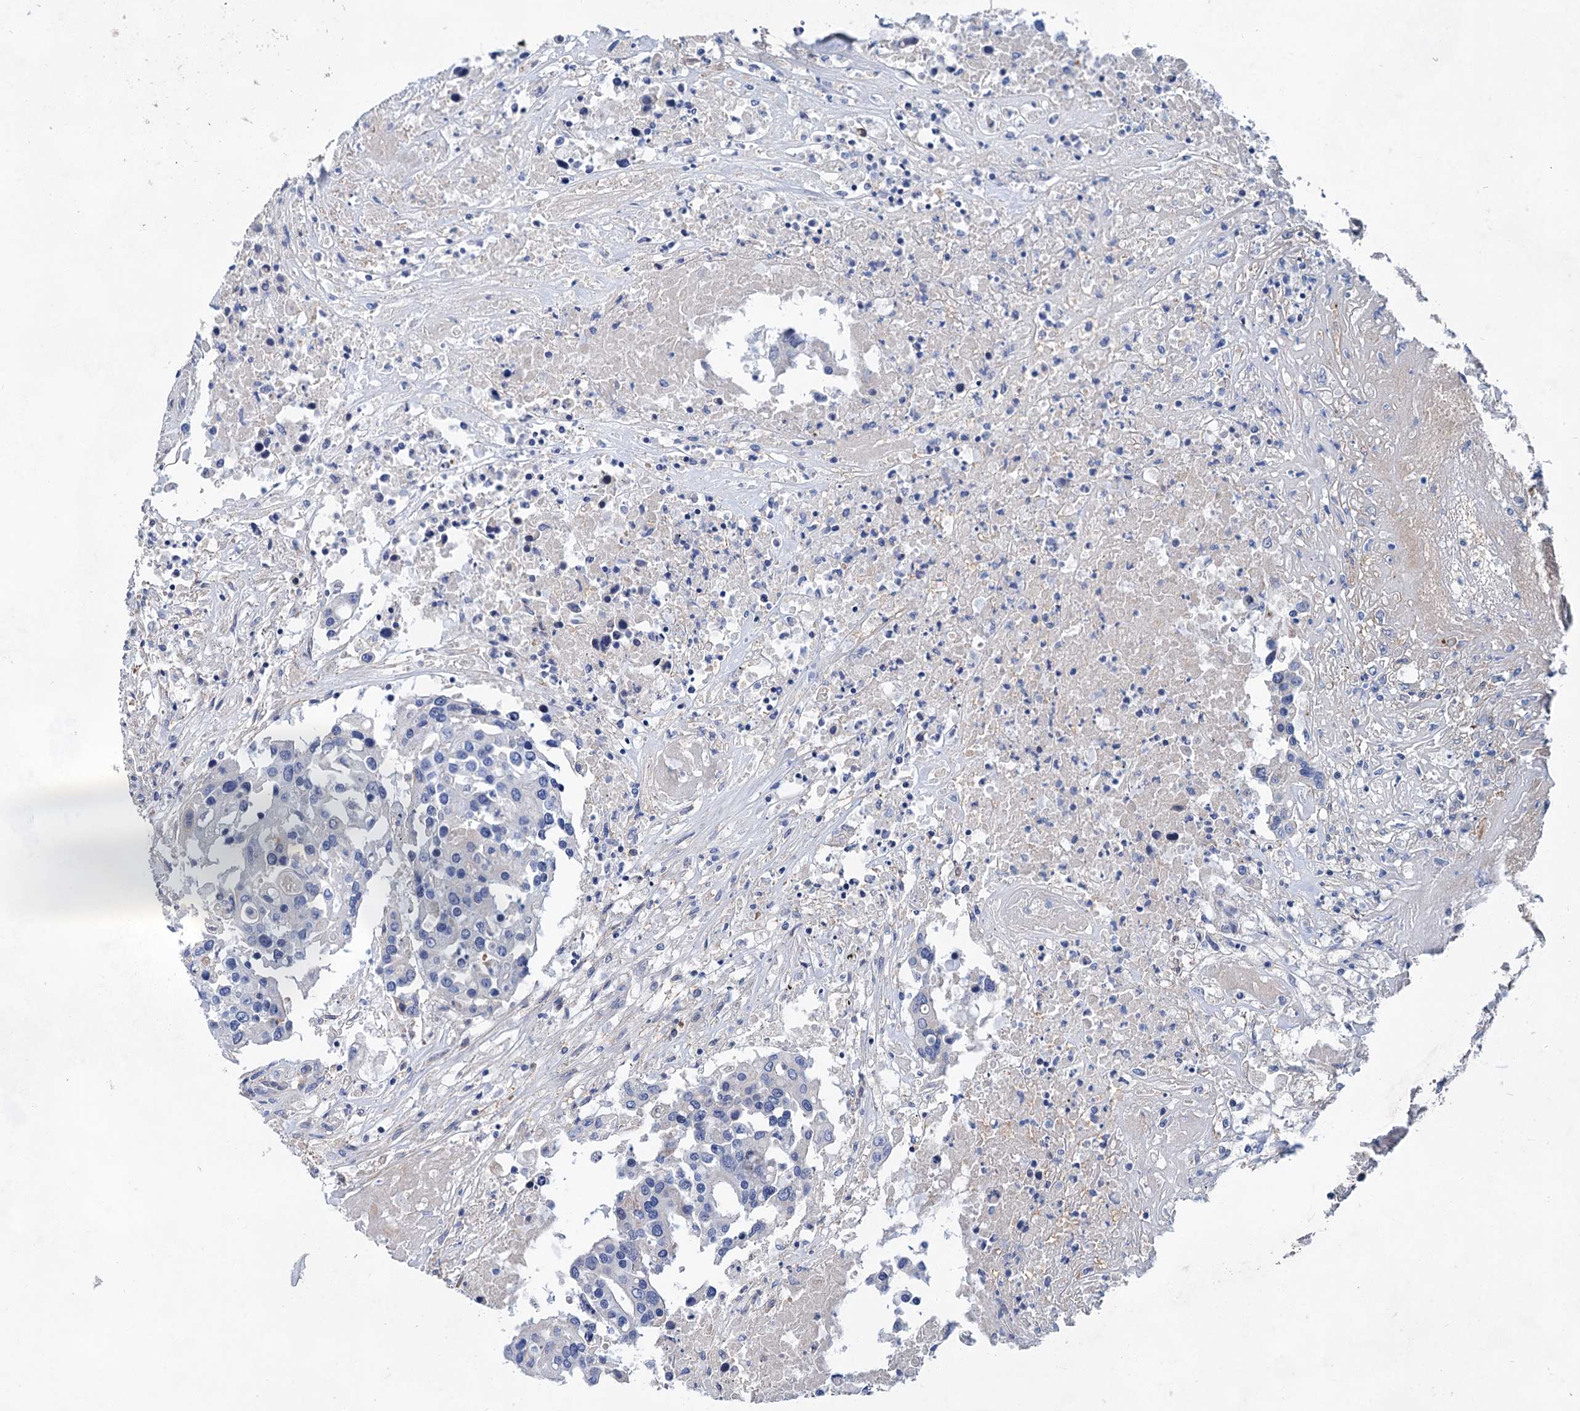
{"staining": {"intensity": "negative", "quantity": "none", "location": "none"}, "tissue": "colorectal cancer", "cell_type": "Tumor cells", "image_type": "cancer", "snomed": [{"axis": "morphology", "description": "Adenocarcinoma, NOS"}, {"axis": "topography", "description": "Colon"}], "caption": "Tumor cells are negative for protein expression in human colorectal cancer.", "gene": "GPR155", "patient": {"sex": "male", "age": 77}}